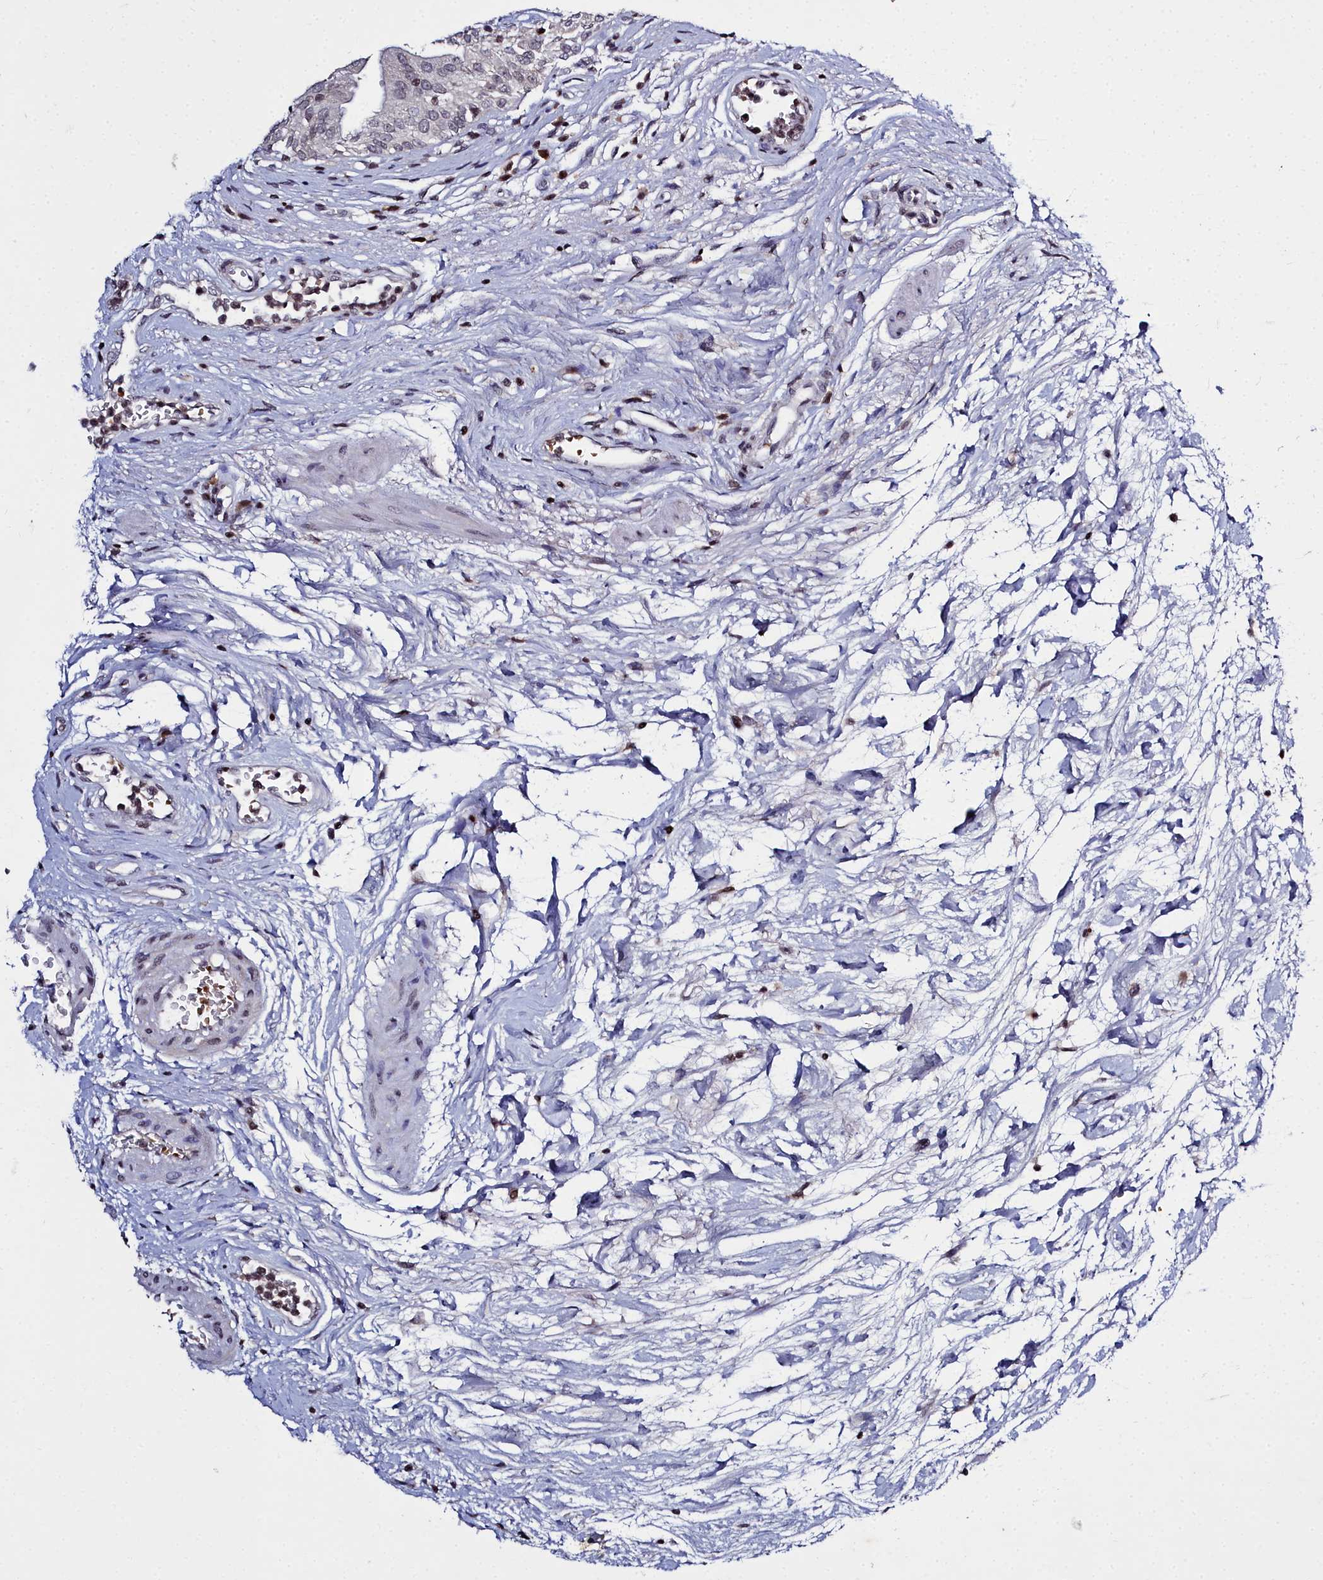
{"staining": {"intensity": "negative", "quantity": "none", "location": "none"}, "tissue": "urinary bladder", "cell_type": "Urothelial cells", "image_type": "normal", "snomed": [{"axis": "morphology", "description": "Normal tissue, NOS"}, {"axis": "morphology", "description": "Inflammation, NOS"}, {"axis": "topography", "description": "Urinary bladder"}], "caption": "High power microscopy image of an immunohistochemistry micrograph of normal urinary bladder, revealing no significant expression in urothelial cells.", "gene": "FZD4", "patient": {"sex": "male", "age": 63}}